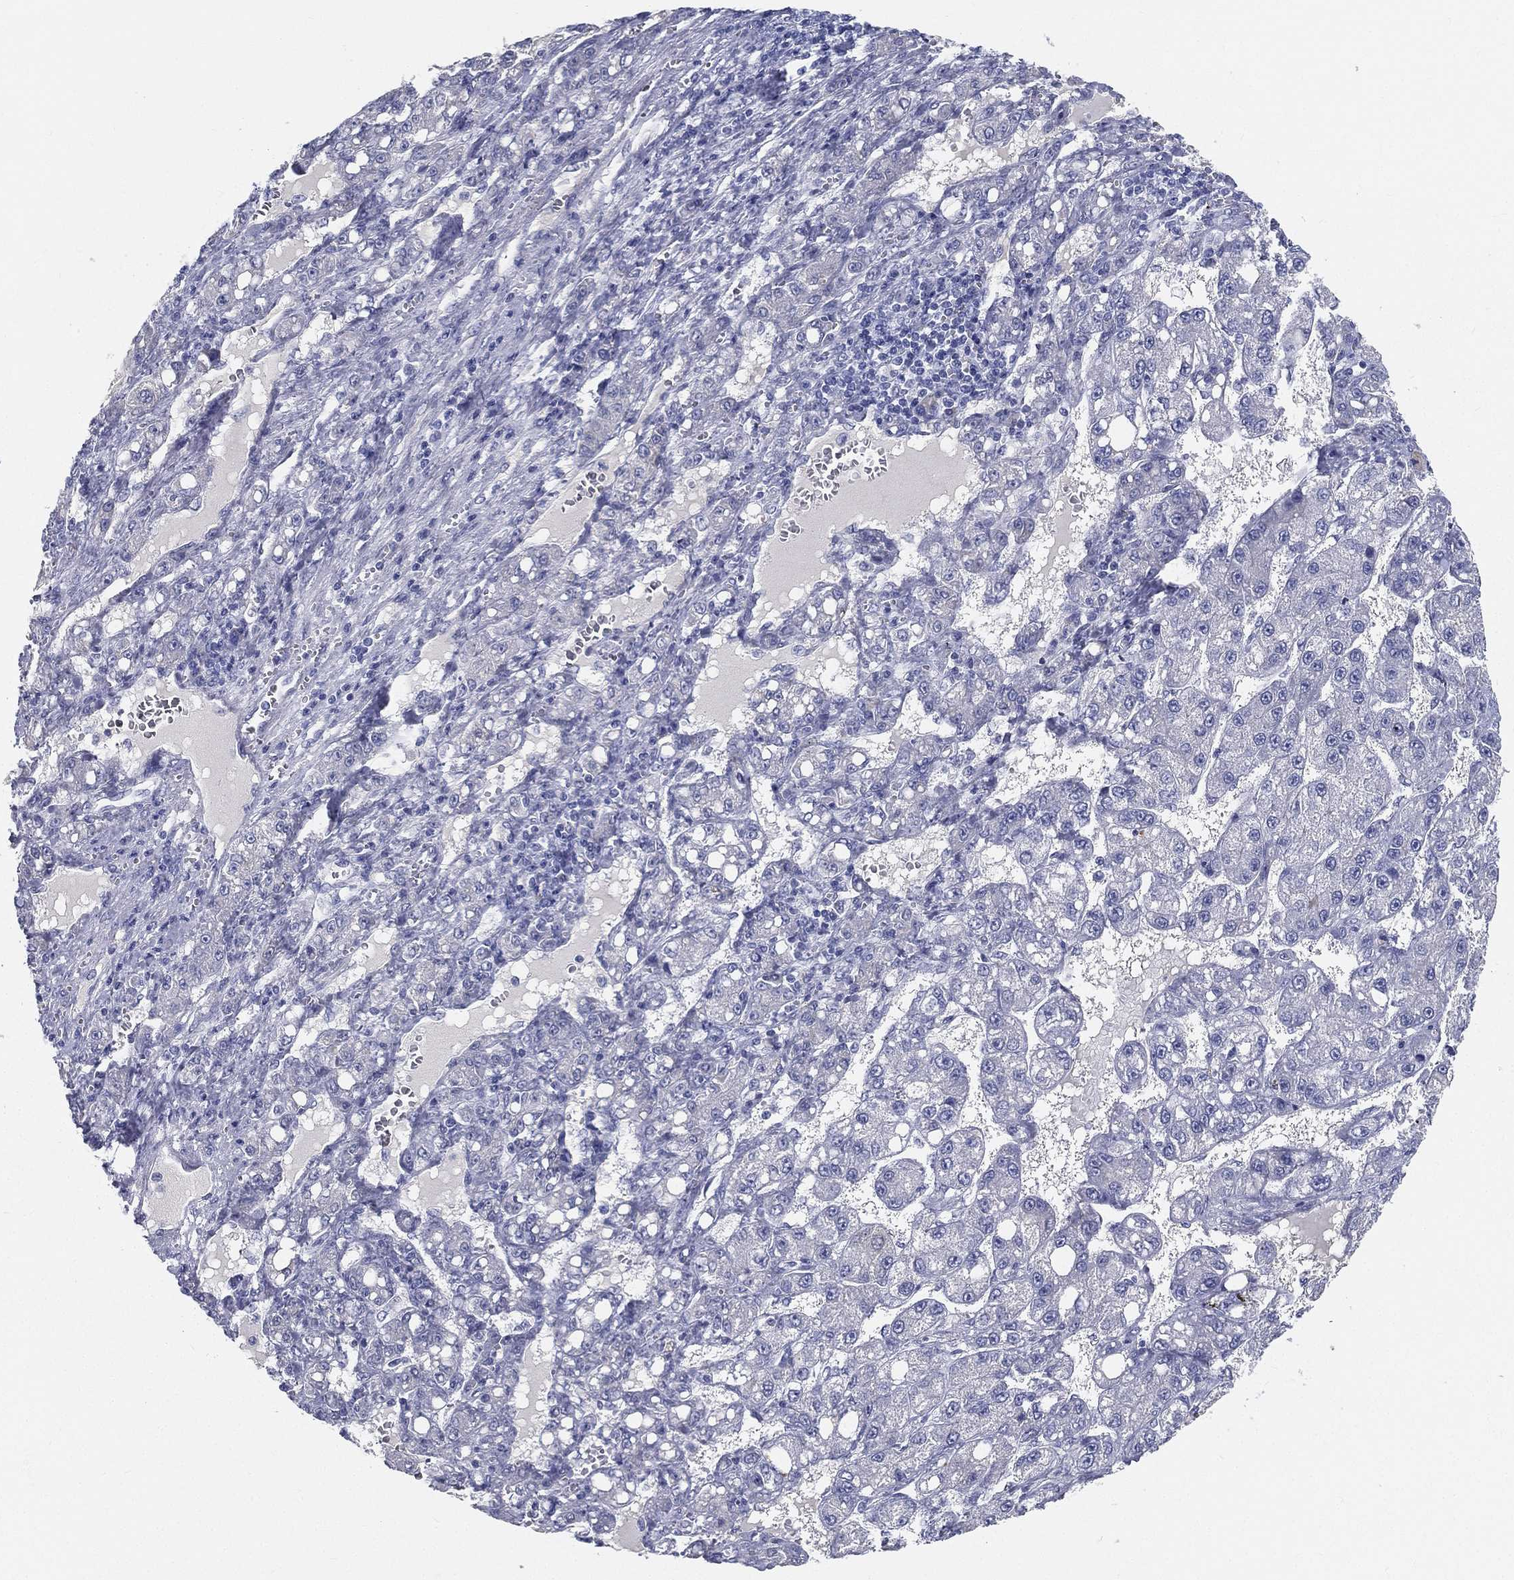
{"staining": {"intensity": "negative", "quantity": "none", "location": "none"}, "tissue": "liver cancer", "cell_type": "Tumor cells", "image_type": "cancer", "snomed": [{"axis": "morphology", "description": "Carcinoma, Hepatocellular, NOS"}, {"axis": "topography", "description": "Liver"}], "caption": "Protein analysis of hepatocellular carcinoma (liver) demonstrates no significant positivity in tumor cells.", "gene": "STS", "patient": {"sex": "female", "age": 65}}